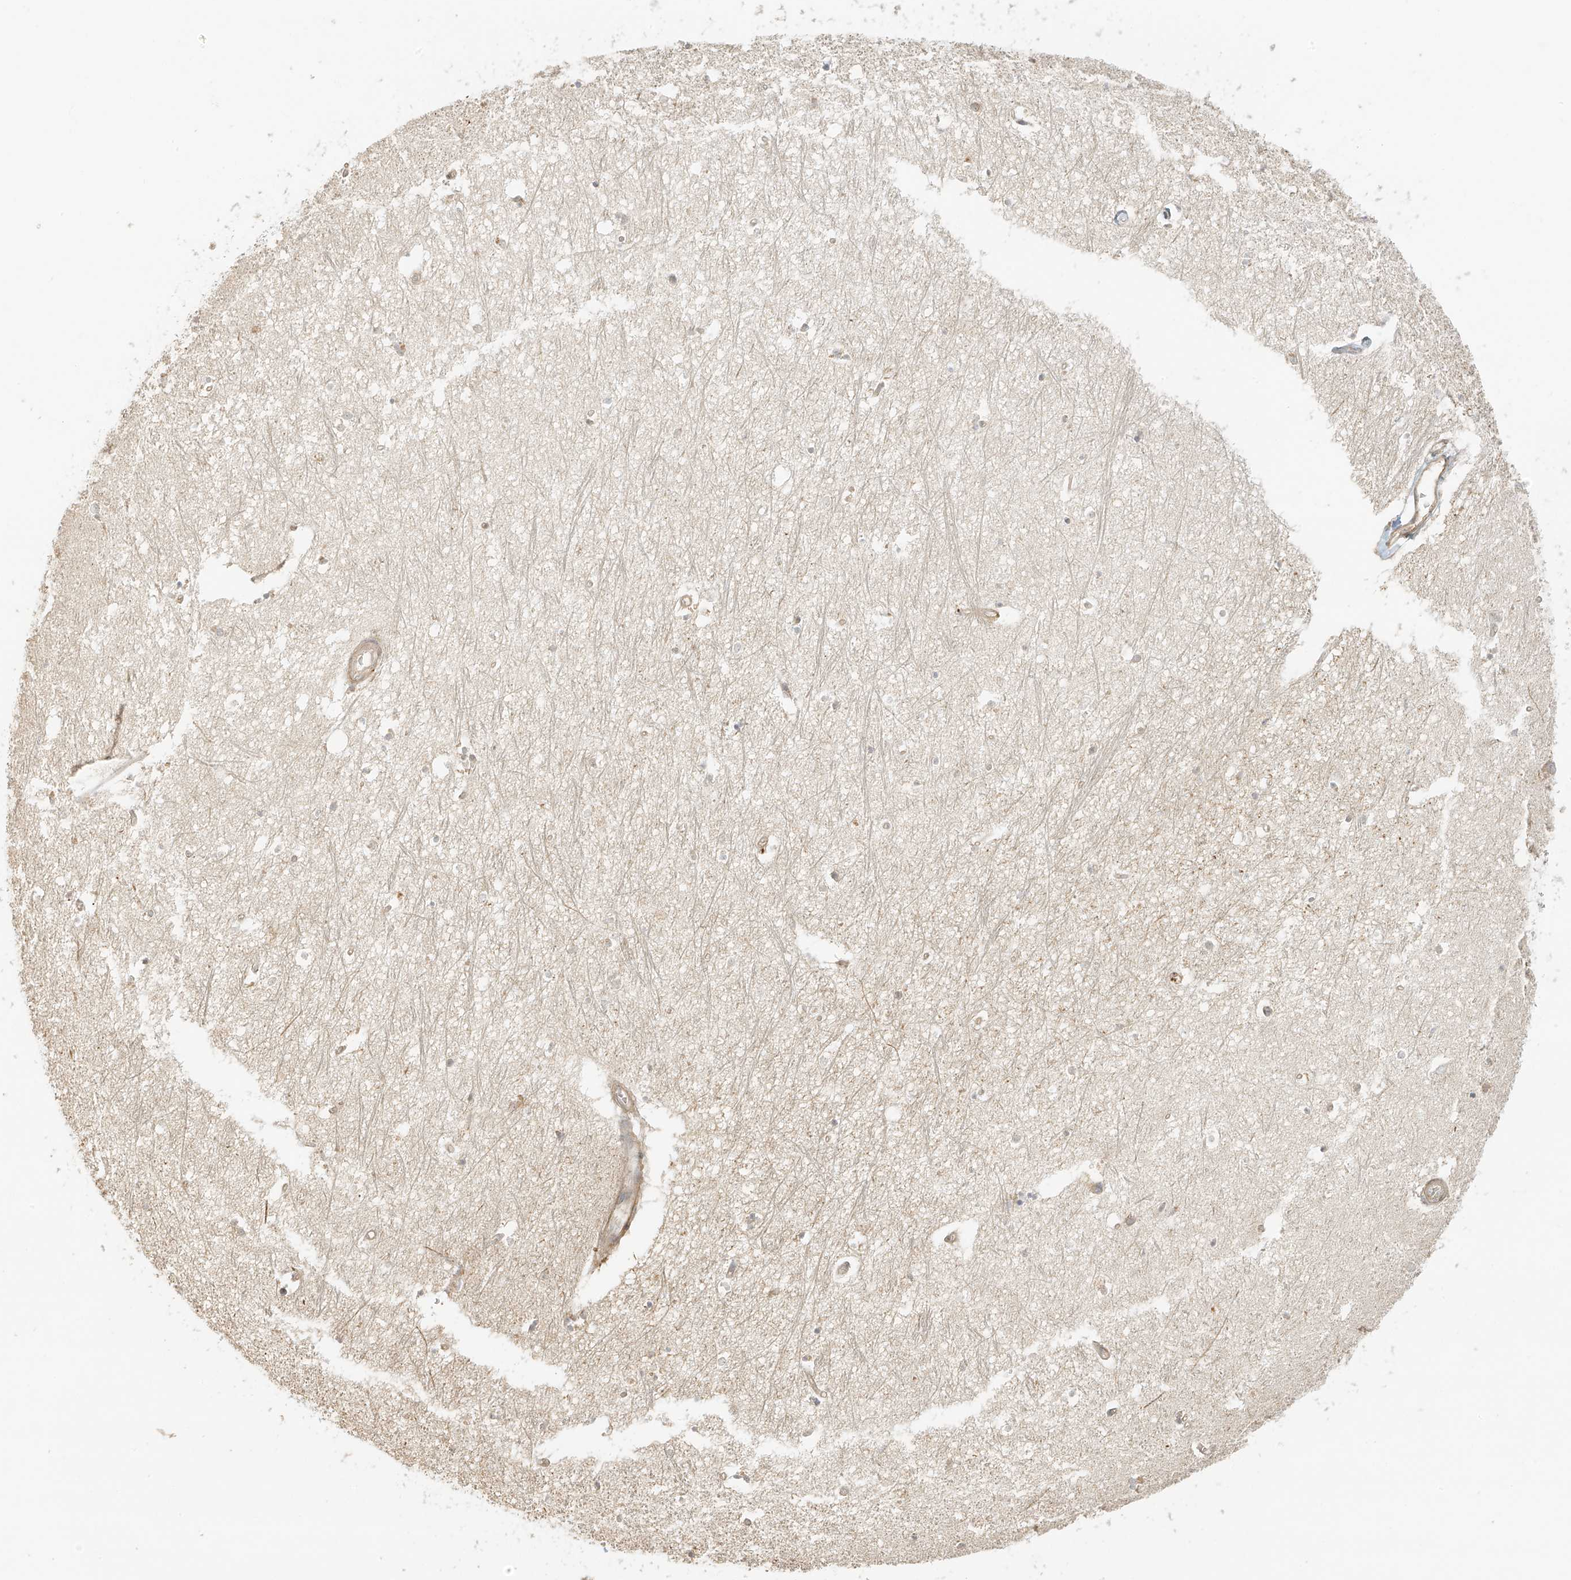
{"staining": {"intensity": "negative", "quantity": "none", "location": "none"}, "tissue": "hippocampus", "cell_type": "Glial cells", "image_type": "normal", "snomed": [{"axis": "morphology", "description": "Normal tissue, NOS"}, {"axis": "topography", "description": "Hippocampus"}], "caption": "A high-resolution image shows immunohistochemistry (IHC) staining of benign hippocampus, which reveals no significant staining in glial cells.", "gene": "UPK1B", "patient": {"sex": "female", "age": 64}}